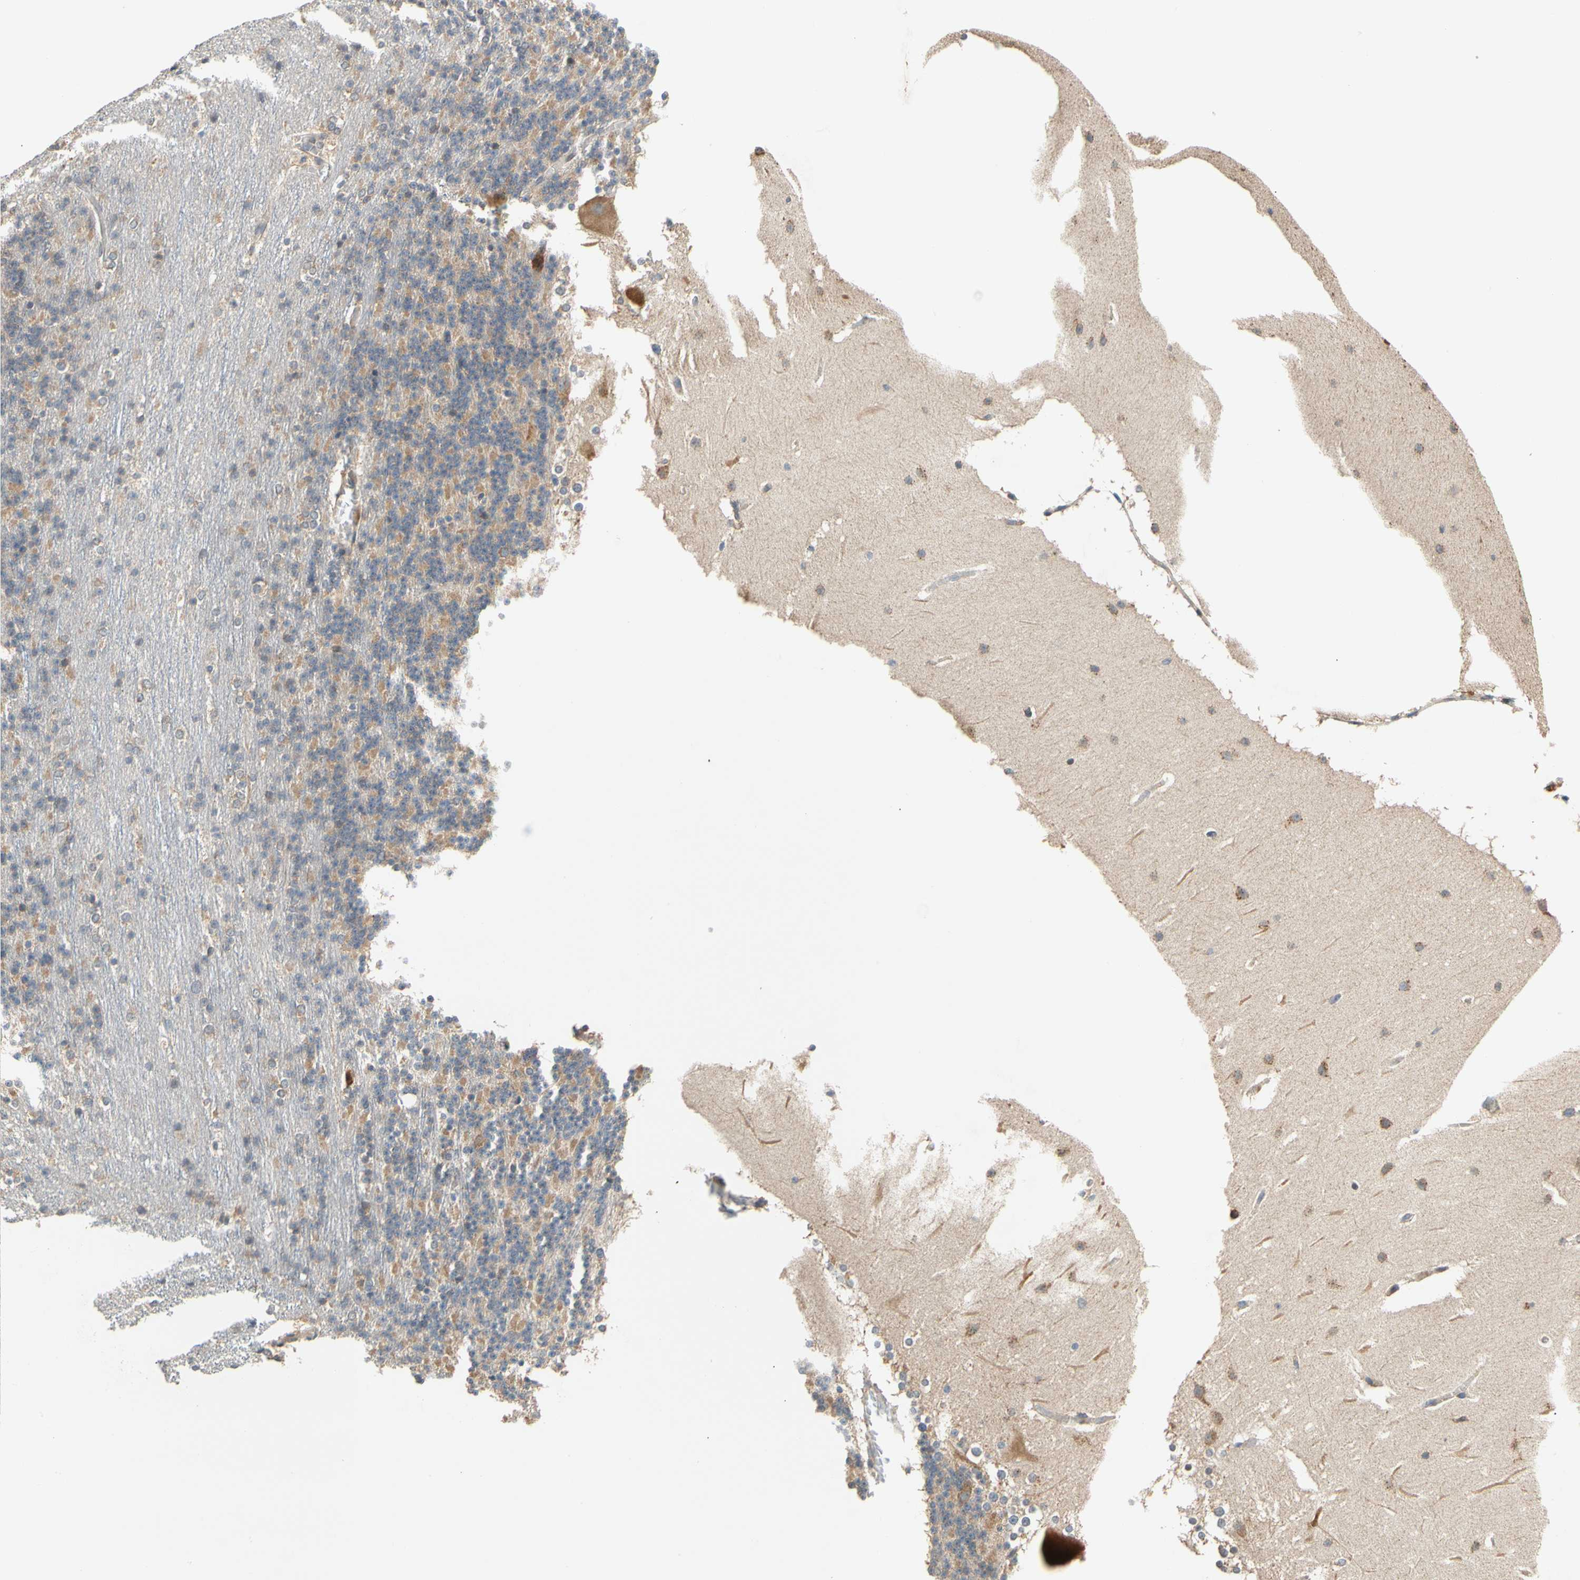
{"staining": {"intensity": "negative", "quantity": "none", "location": "none"}, "tissue": "cerebellum", "cell_type": "Cells in granular layer", "image_type": "normal", "snomed": [{"axis": "morphology", "description": "Normal tissue, NOS"}, {"axis": "topography", "description": "Cerebellum"}], "caption": "High power microscopy histopathology image of an immunohistochemistry micrograph of normal cerebellum, revealing no significant staining in cells in granular layer. (DAB (3,3'-diaminobenzidine) immunohistochemistry (IHC) visualized using brightfield microscopy, high magnification).", "gene": "ANKHD1", "patient": {"sex": "female", "age": 19}}